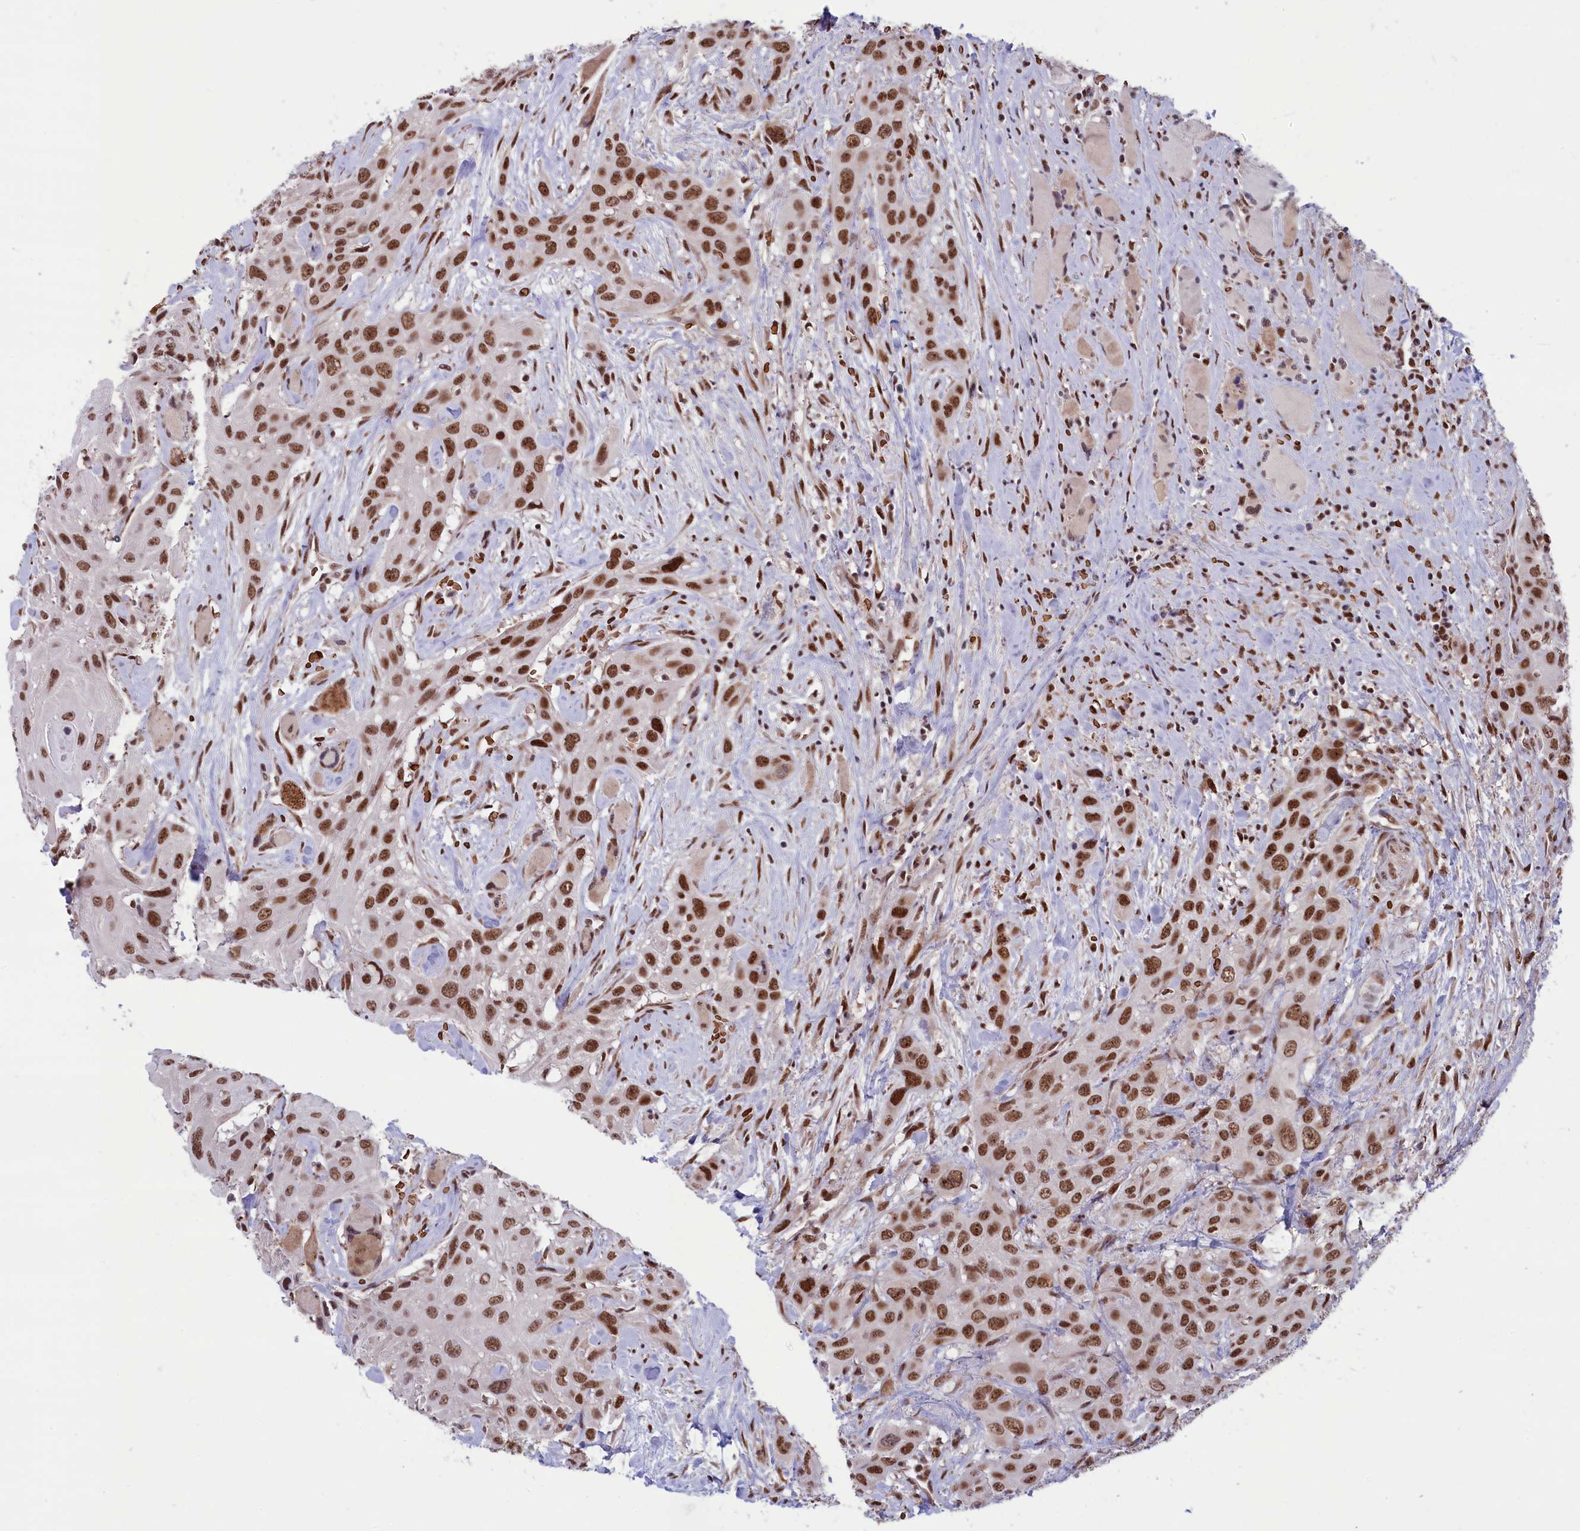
{"staining": {"intensity": "moderate", "quantity": ">75%", "location": "nuclear"}, "tissue": "head and neck cancer", "cell_type": "Tumor cells", "image_type": "cancer", "snomed": [{"axis": "morphology", "description": "Squamous cell carcinoma, NOS"}, {"axis": "topography", "description": "Head-Neck"}], "caption": "Immunohistochemical staining of human head and neck cancer shows moderate nuclear protein staining in about >75% of tumor cells.", "gene": "MPHOSPH8", "patient": {"sex": "male", "age": 81}}